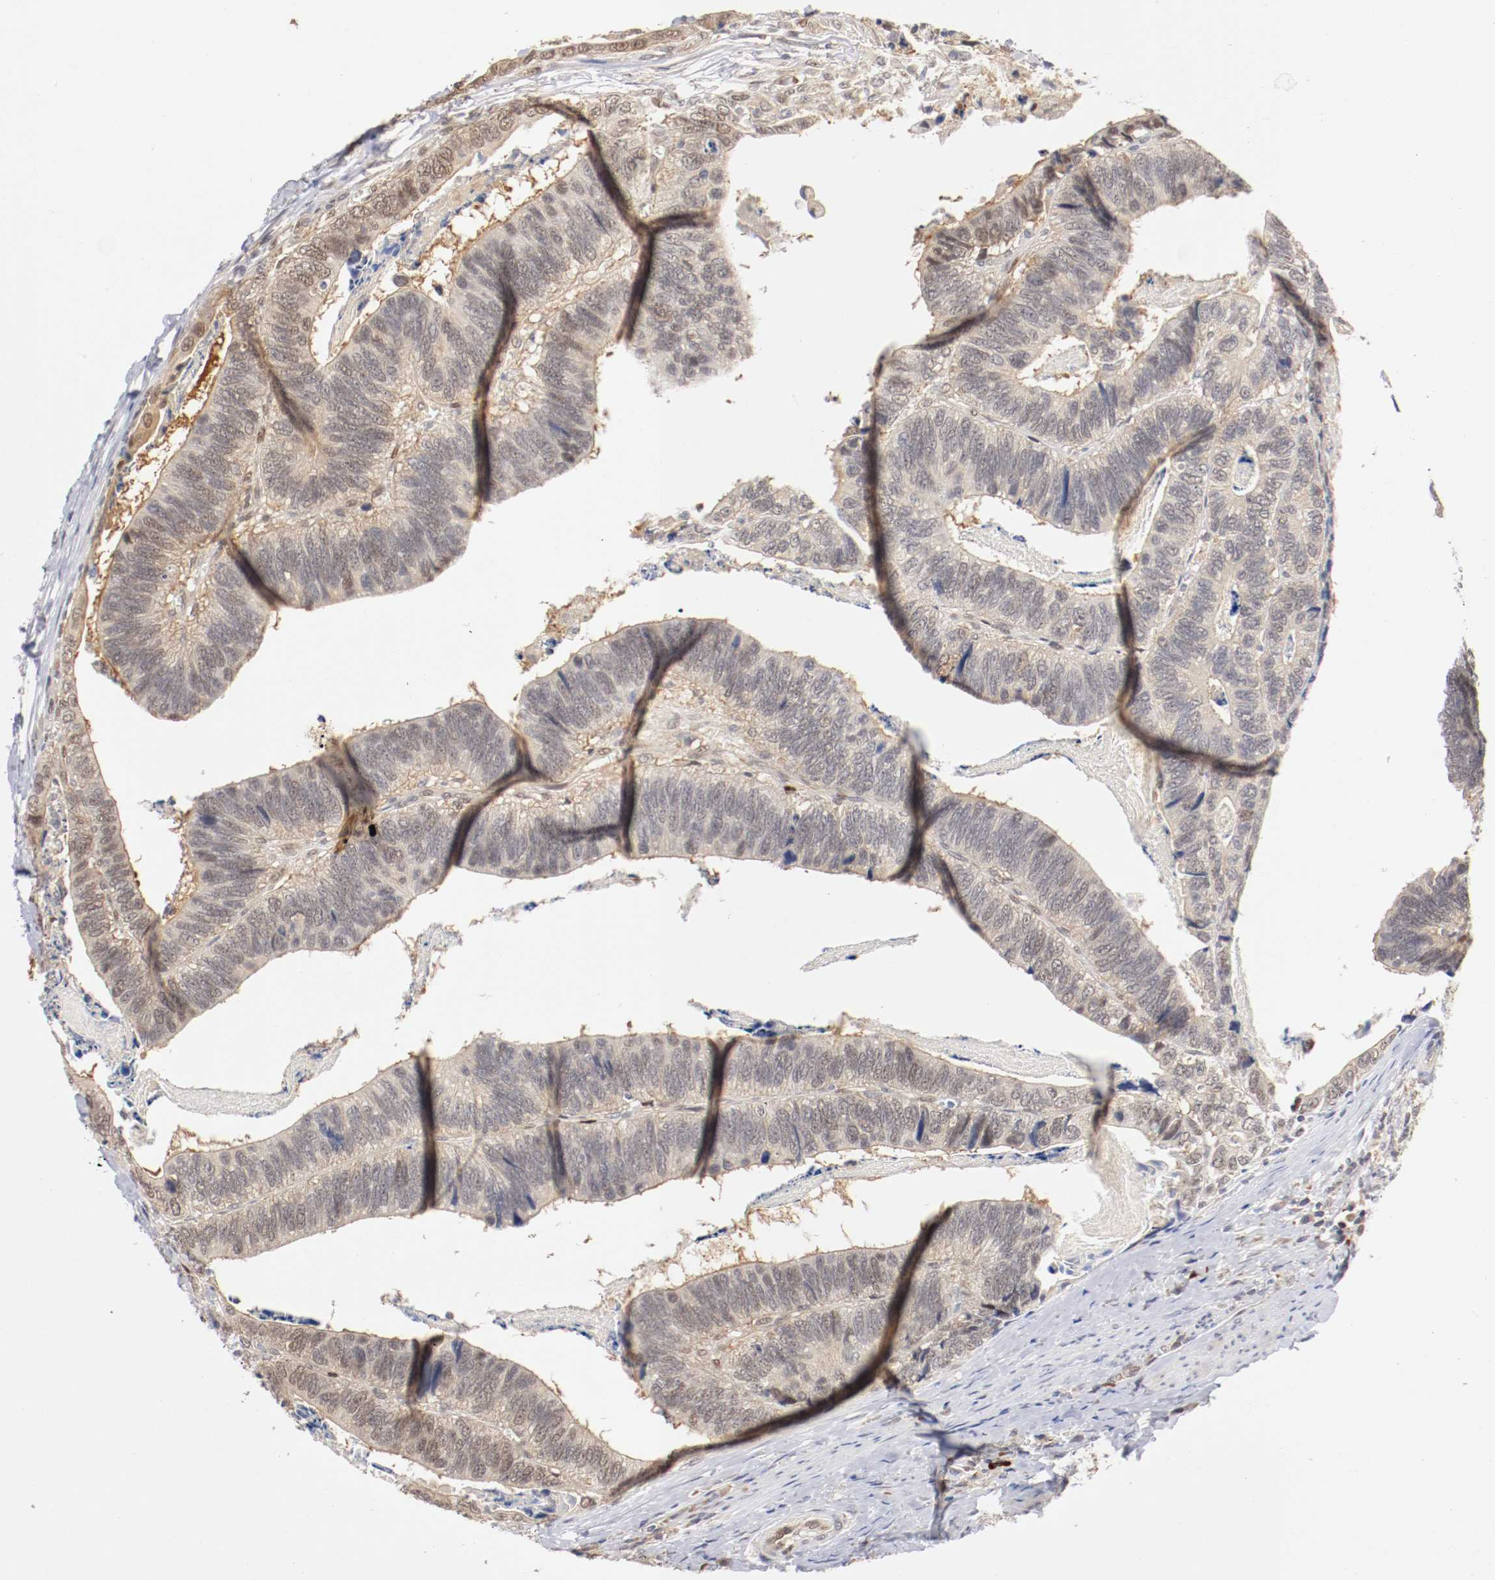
{"staining": {"intensity": "weak", "quantity": "25%-75%", "location": "cytoplasmic/membranous"}, "tissue": "colorectal cancer", "cell_type": "Tumor cells", "image_type": "cancer", "snomed": [{"axis": "morphology", "description": "Adenocarcinoma, NOS"}, {"axis": "topography", "description": "Colon"}], "caption": "The image reveals staining of colorectal cancer, revealing weak cytoplasmic/membranous protein positivity (brown color) within tumor cells.", "gene": "DNMT3B", "patient": {"sex": "male", "age": 72}}